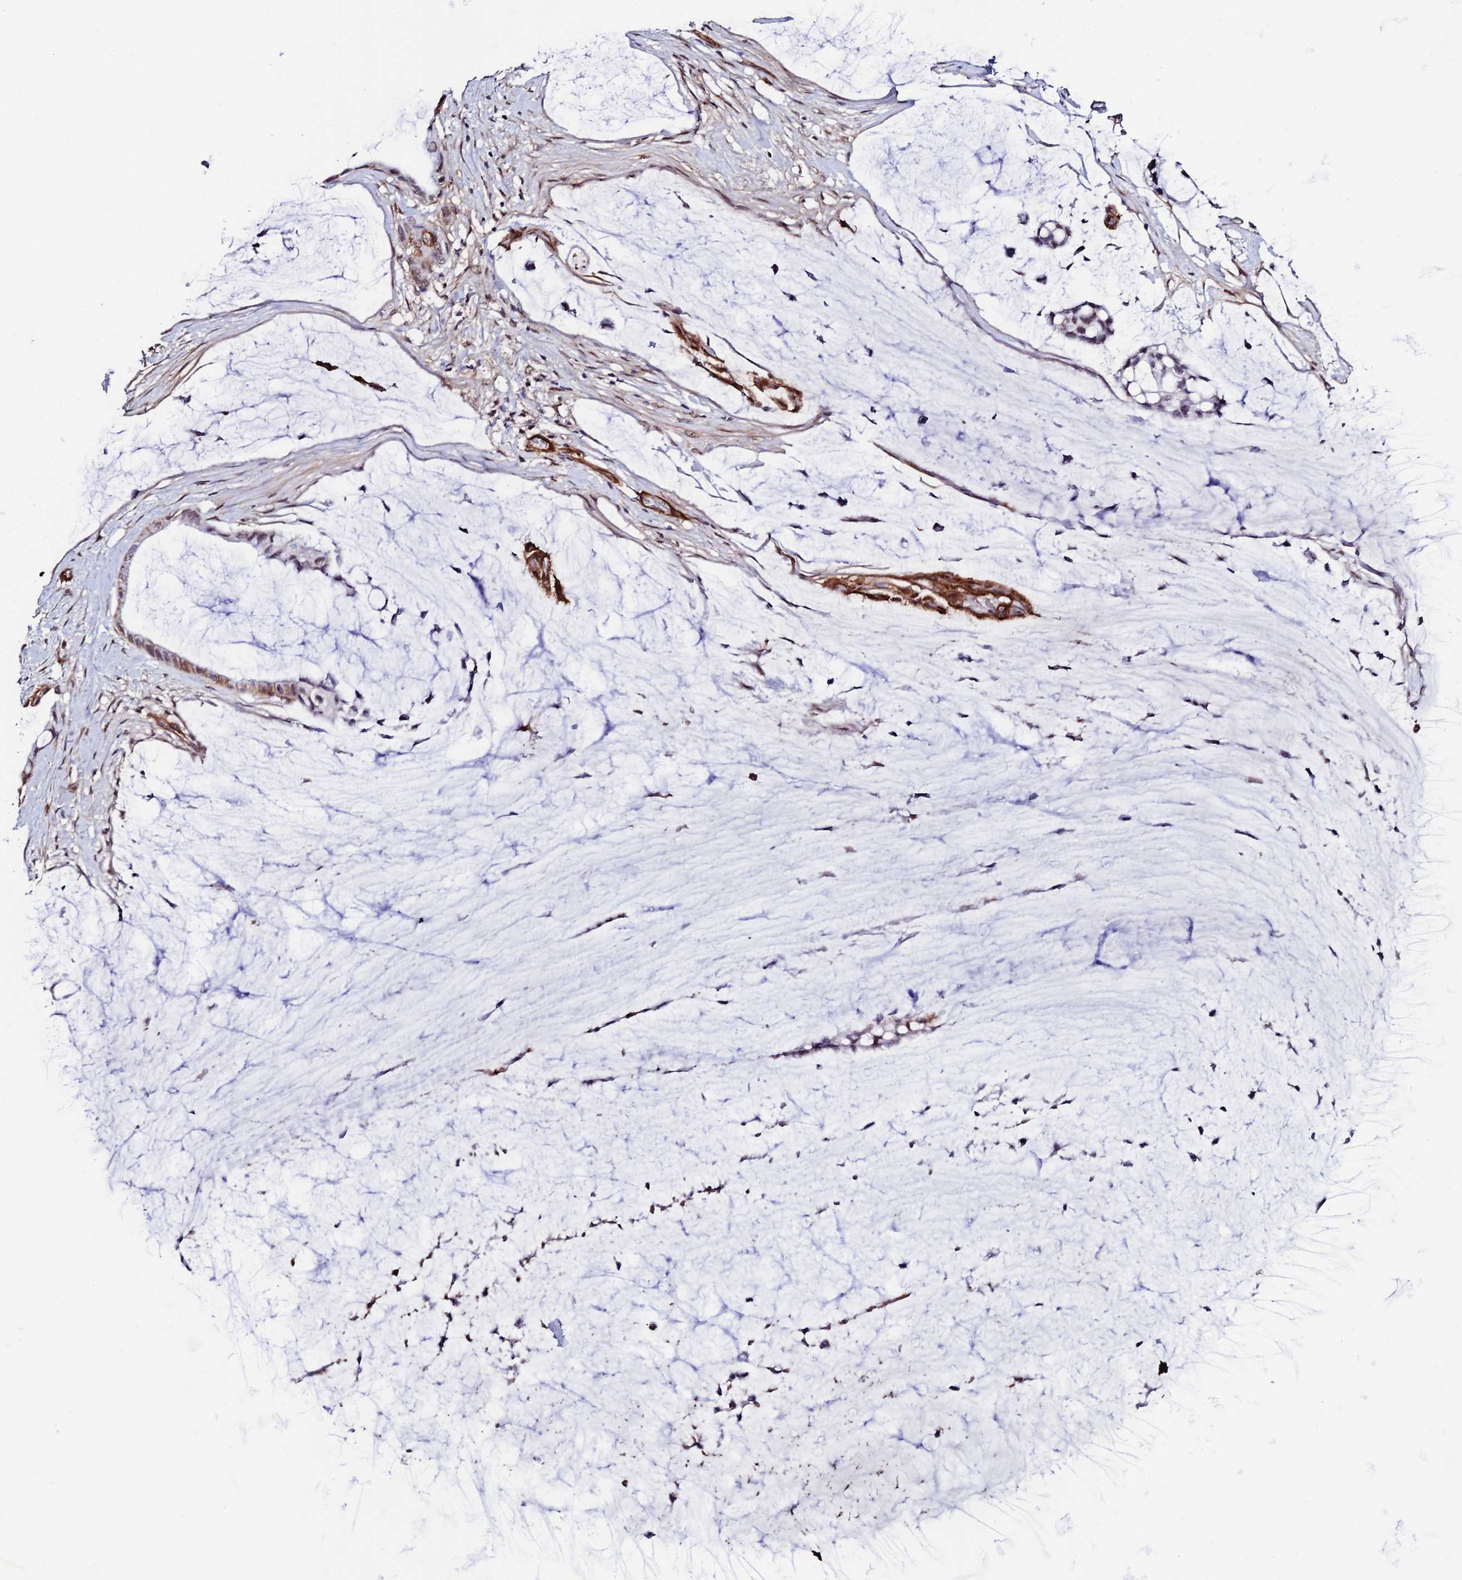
{"staining": {"intensity": "moderate", "quantity": "<25%", "location": "cytoplasmic/membranous"}, "tissue": "ovarian cancer", "cell_type": "Tumor cells", "image_type": "cancer", "snomed": [{"axis": "morphology", "description": "Cystadenocarcinoma, mucinous, NOS"}, {"axis": "topography", "description": "Ovary"}], "caption": "Approximately <25% of tumor cells in mucinous cystadenocarcinoma (ovarian) demonstrate moderate cytoplasmic/membranous protein expression as visualized by brown immunohistochemical staining.", "gene": "SYT15", "patient": {"sex": "female", "age": 39}}